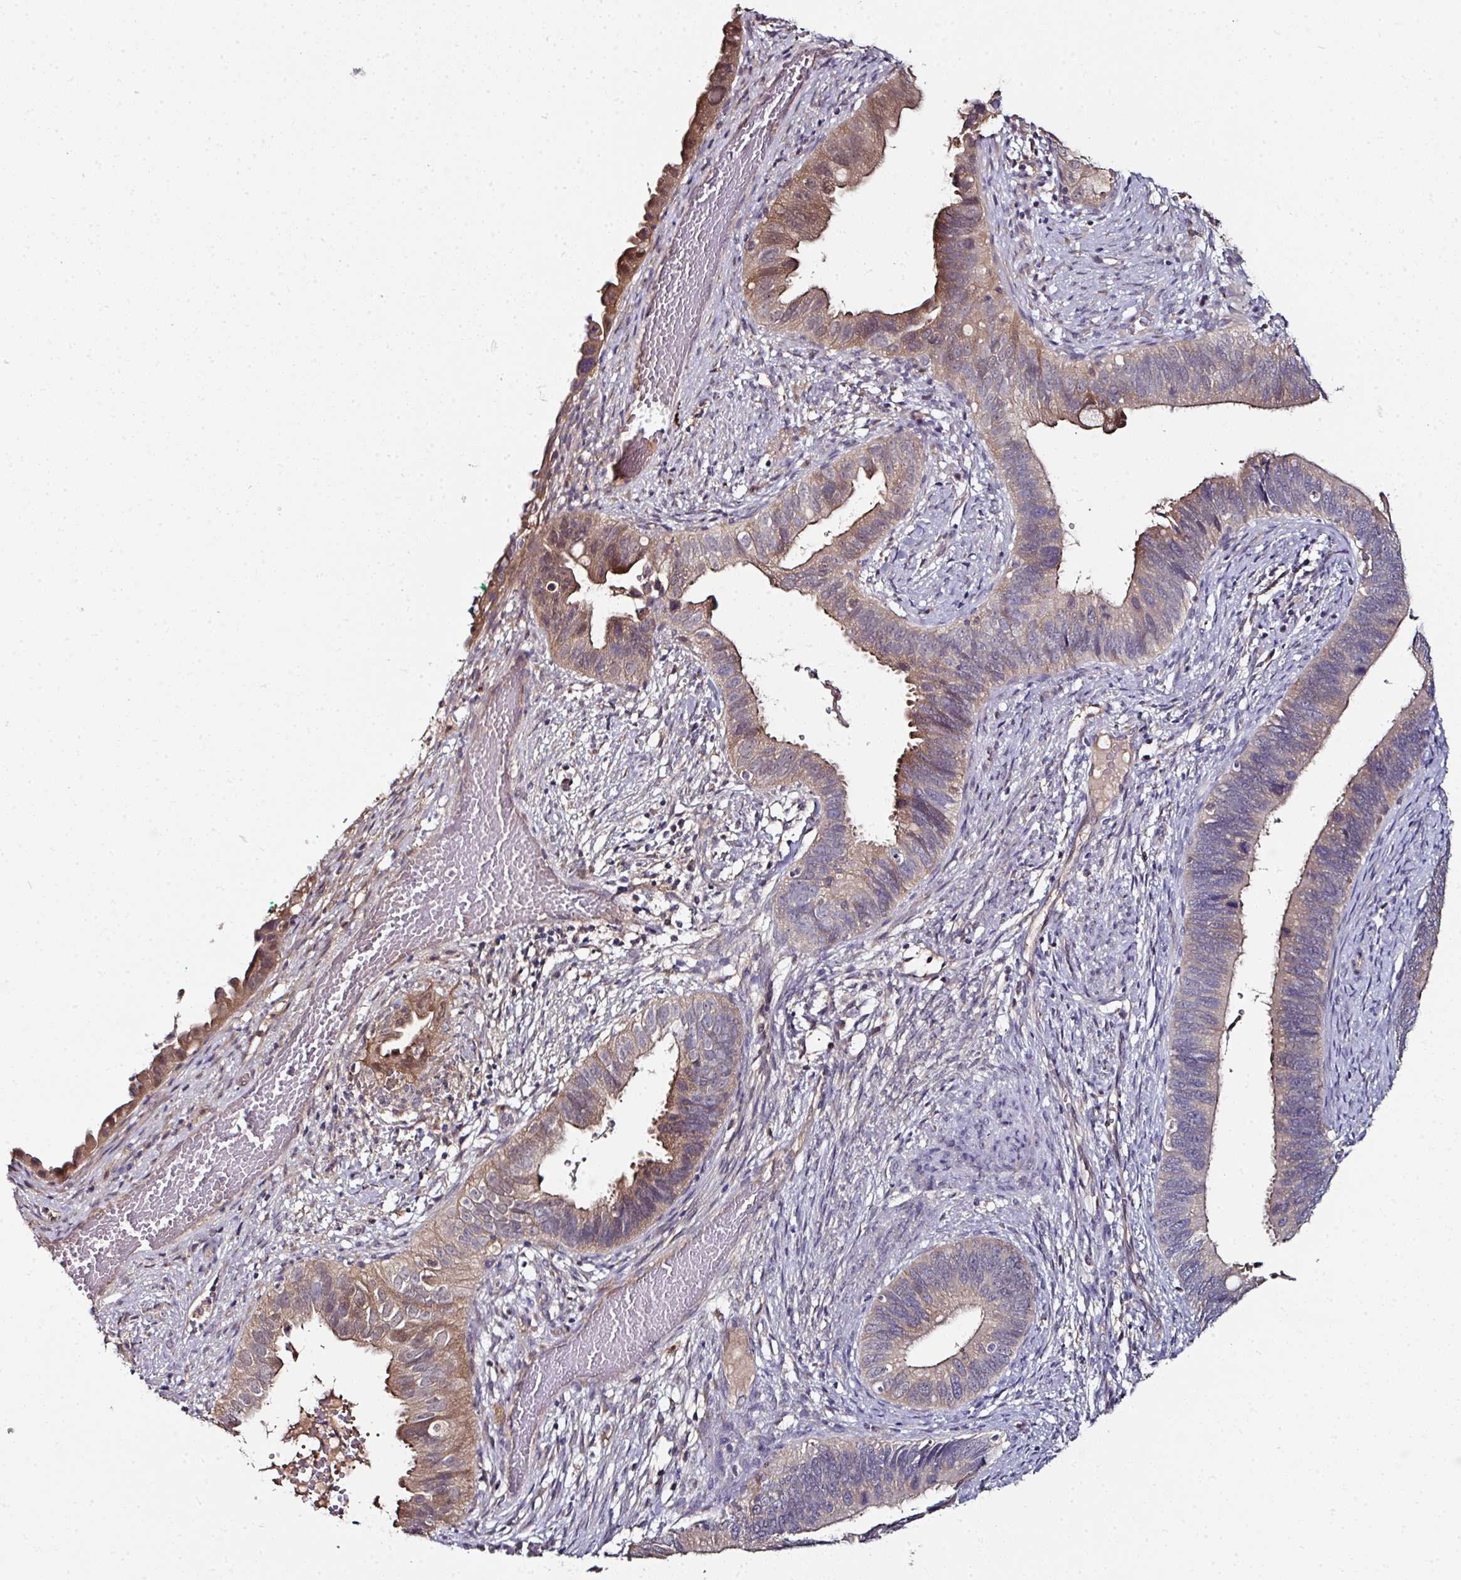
{"staining": {"intensity": "moderate", "quantity": "25%-75%", "location": "cytoplasmic/membranous"}, "tissue": "cervical cancer", "cell_type": "Tumor cells", "image_type": "cancer", "snomed": [{"axis": "morphology", "description": "Adenocarcinoma, NOS"}, {"axis": "topography", "description": "Cervix"}], "caption": "Immunohistochemical staining of human adenocarcinoma (cervical) shows moderate cytoplasmic/membranous protein positivity in approximately 25%-75% of tumor cells. The staining is performed using DAB brown chromogen to label protein expression. The nuclei are counter-stained blue using hematoxylin.", "gene": "CTDSP2", "patient": {"sex": "female", "age": 42}}